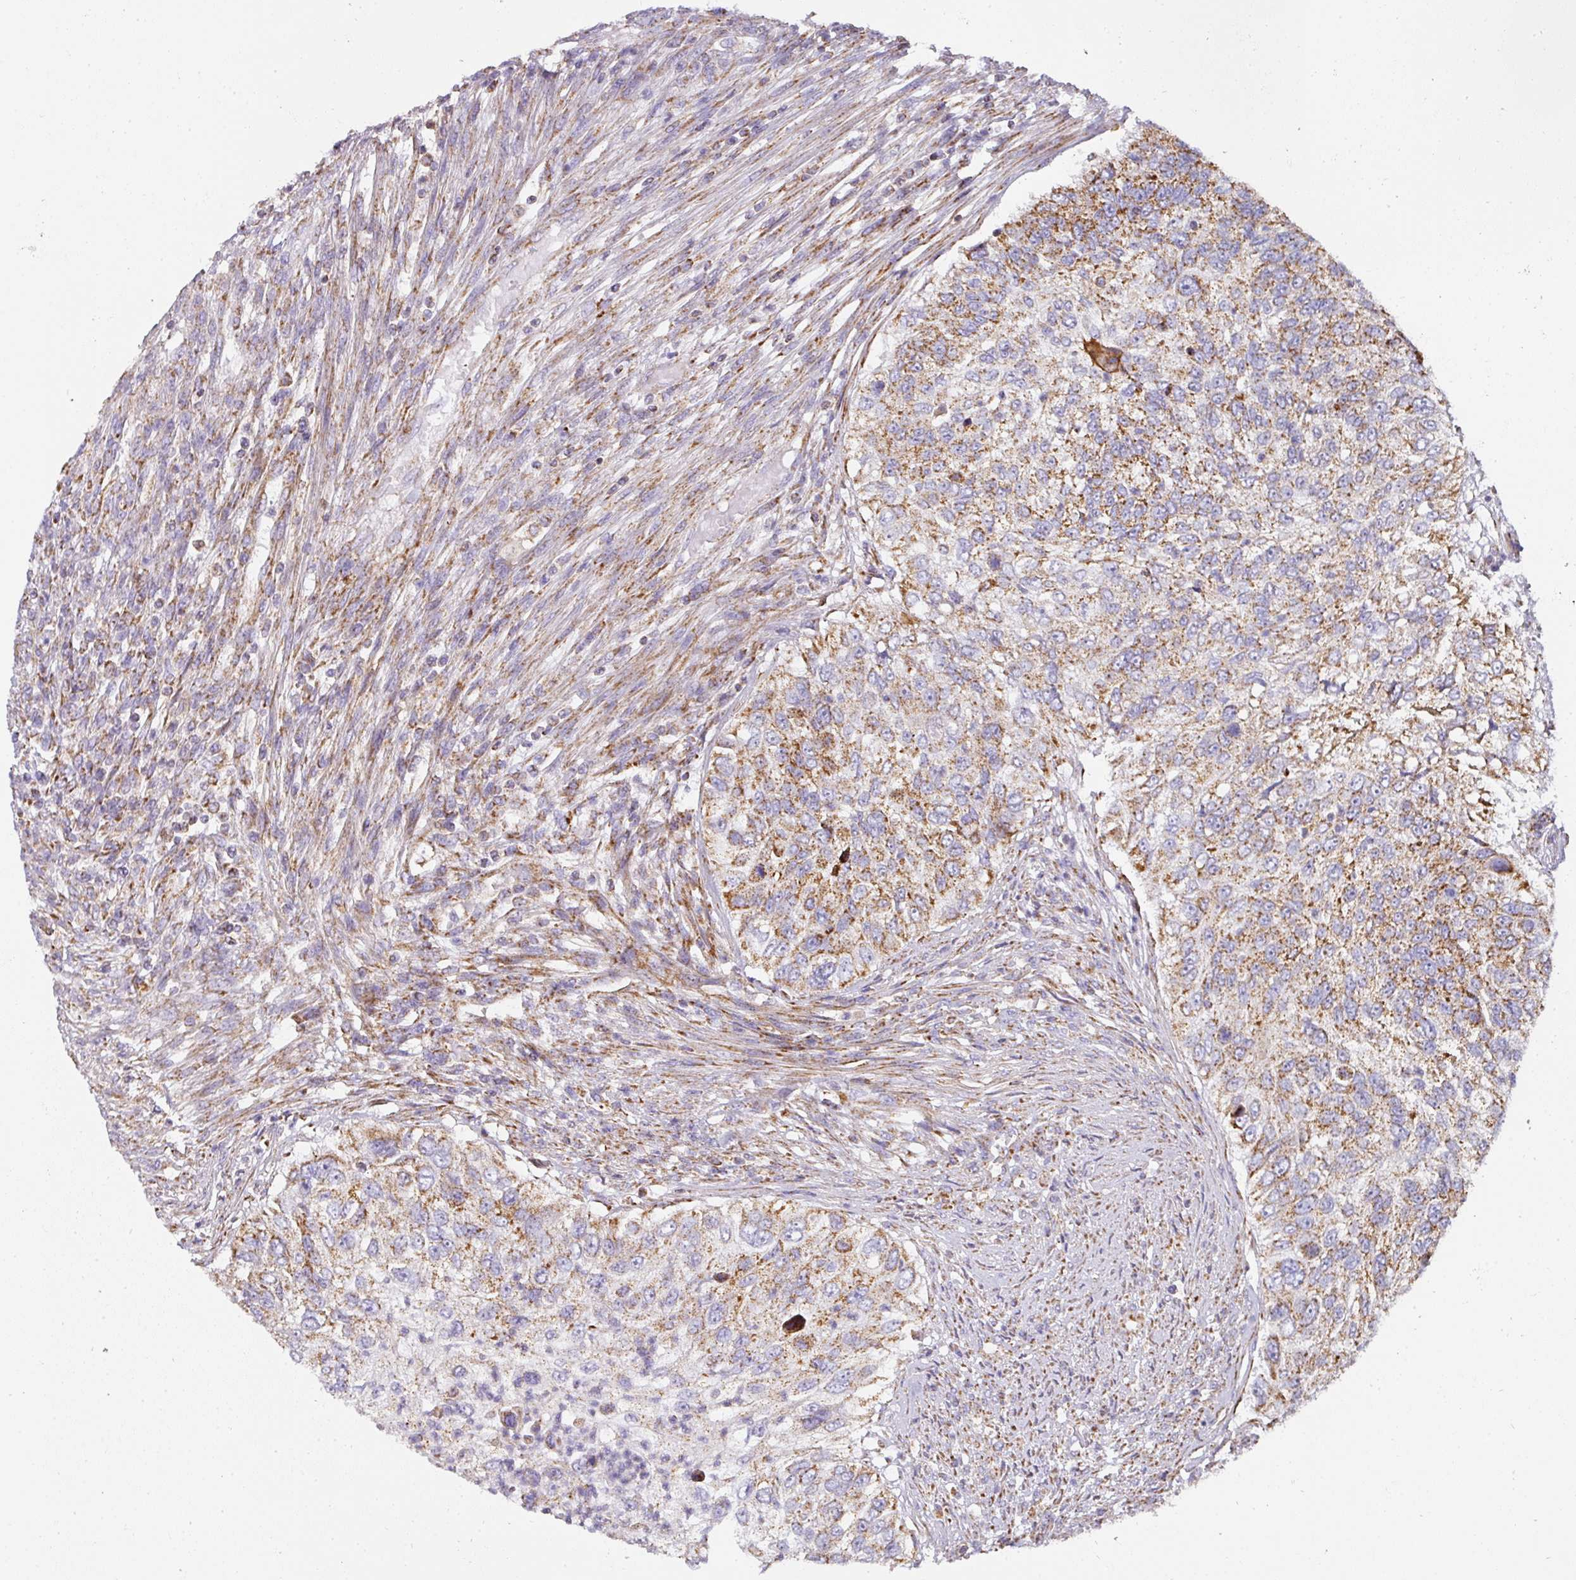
{"staining": {"intensity": "moderate", "quantity": ">75%", "location": "cytoplasmic/membranous"}, "tissue": "urothelial cancer", "cell_type": "Tumor cells", "image_type": "cancer", "snomed": [{"axis": "morphology", "description": "Urothelial carcinoma, High grade"}, {"axis": "topography", "description": "Urinary bladder"}], "caption": "Brown immunohistochemical staining in high-grade urothelial carcinoma demonstrates moderate cytoplasmic/membranous positivity in approximately >75% of tumor cells.", "gene": "UQCRFS1", "patient": {"sex": "female", "age": 60}}